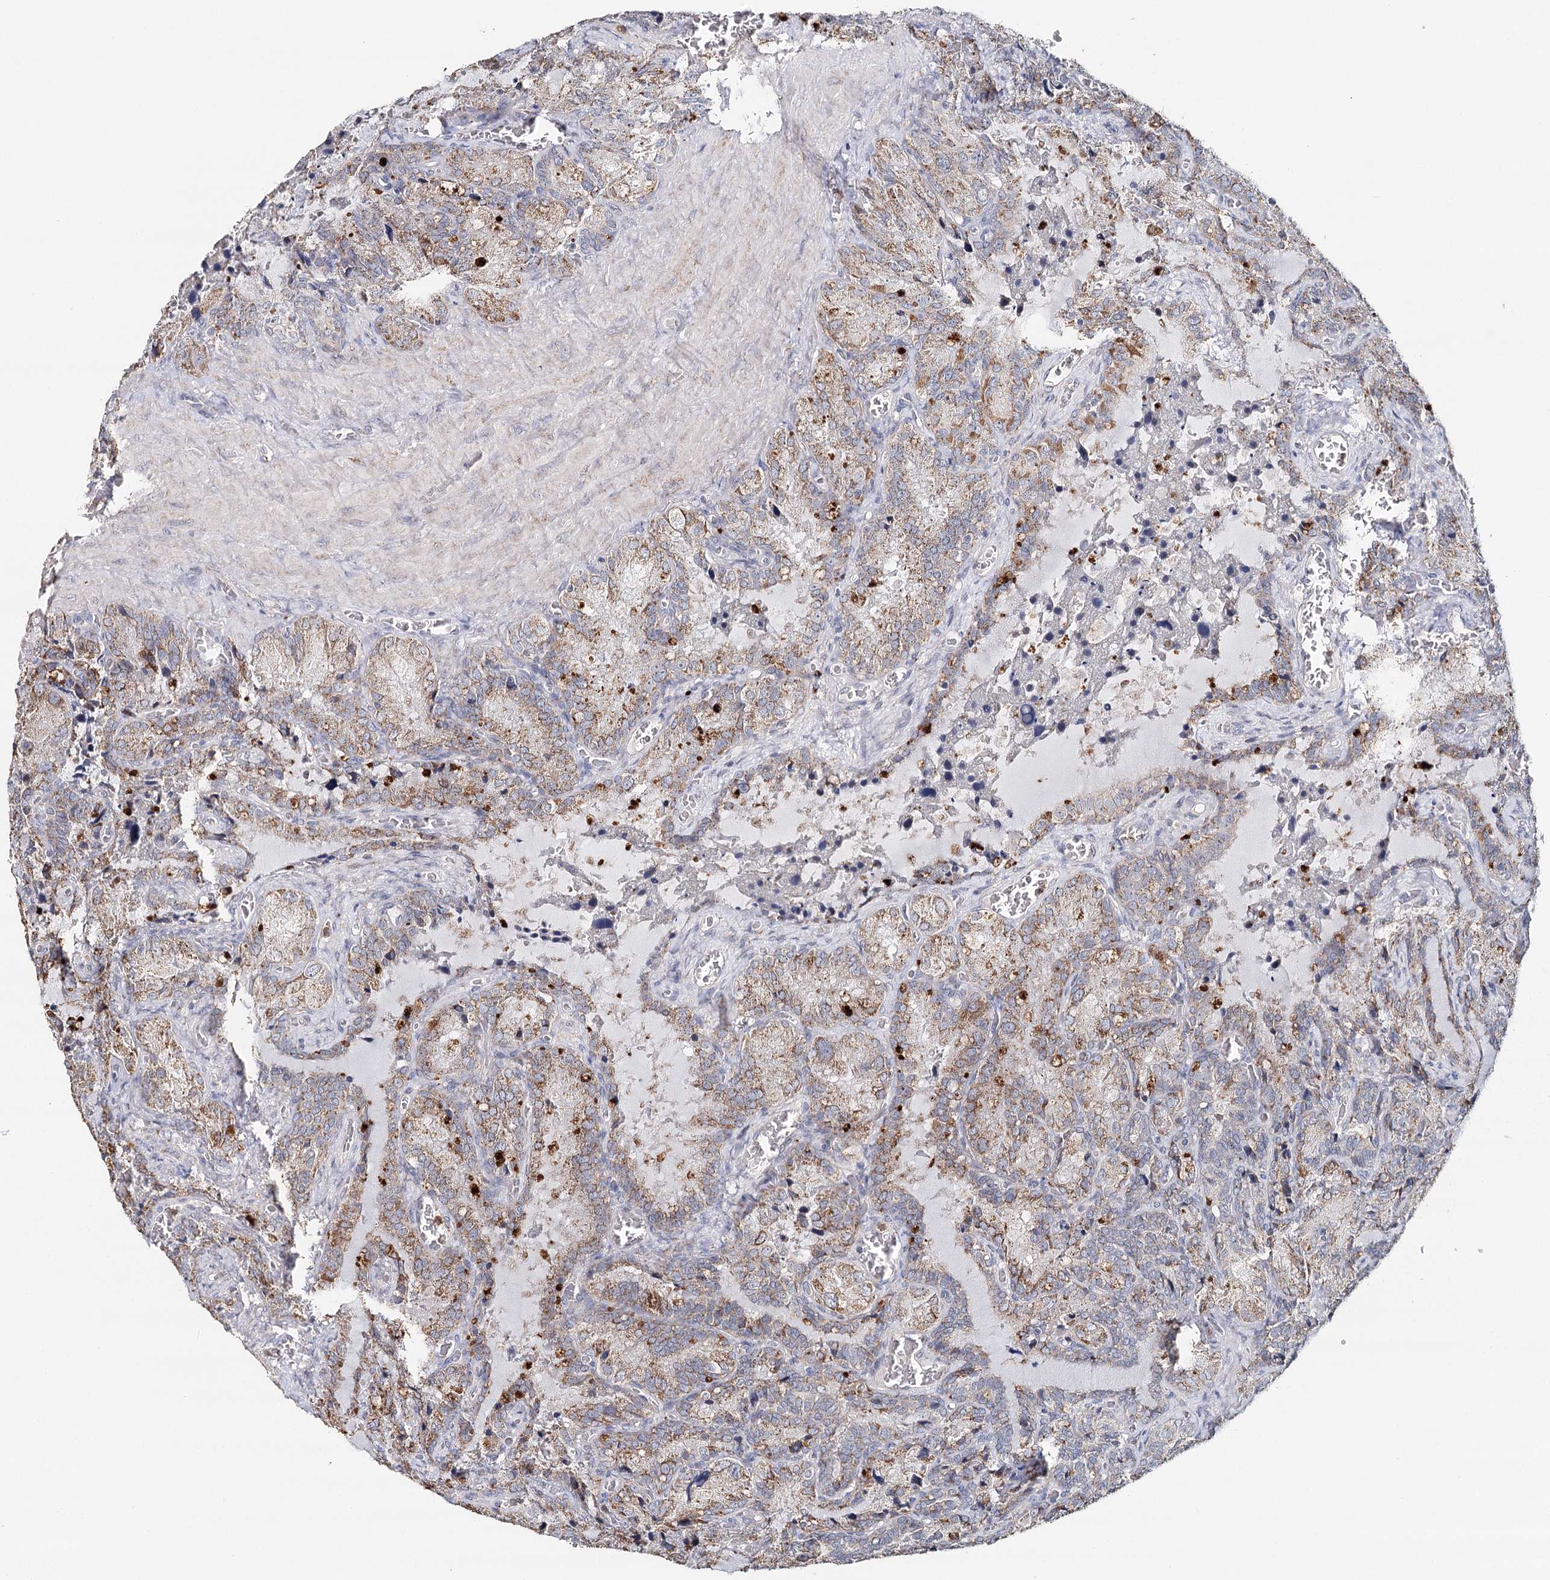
{"staining": {"intensity": "moderate", "quantity": "25%-75%", "location": "cytoplasmic/membranous"}, "tissue": "seminal vesicle", "cell_type": "Glandular cells", "image_type": "normal", "snomed": [{"axis": "morphology", "description": "Normal tissue, NOS"}, {"axis": "topography", "description": "Seminal veicle"}], "caption": "Immunohistochemical staining of benign human seminal vesicle exhibits moderate cytoplasmic/membranous protein expression in approximately 25%-75% of glandular cells. (IHC, brightfield microscopy, high magnification).", "gene": "MMP25", "patient": {"sex": "male", "age": 62}}